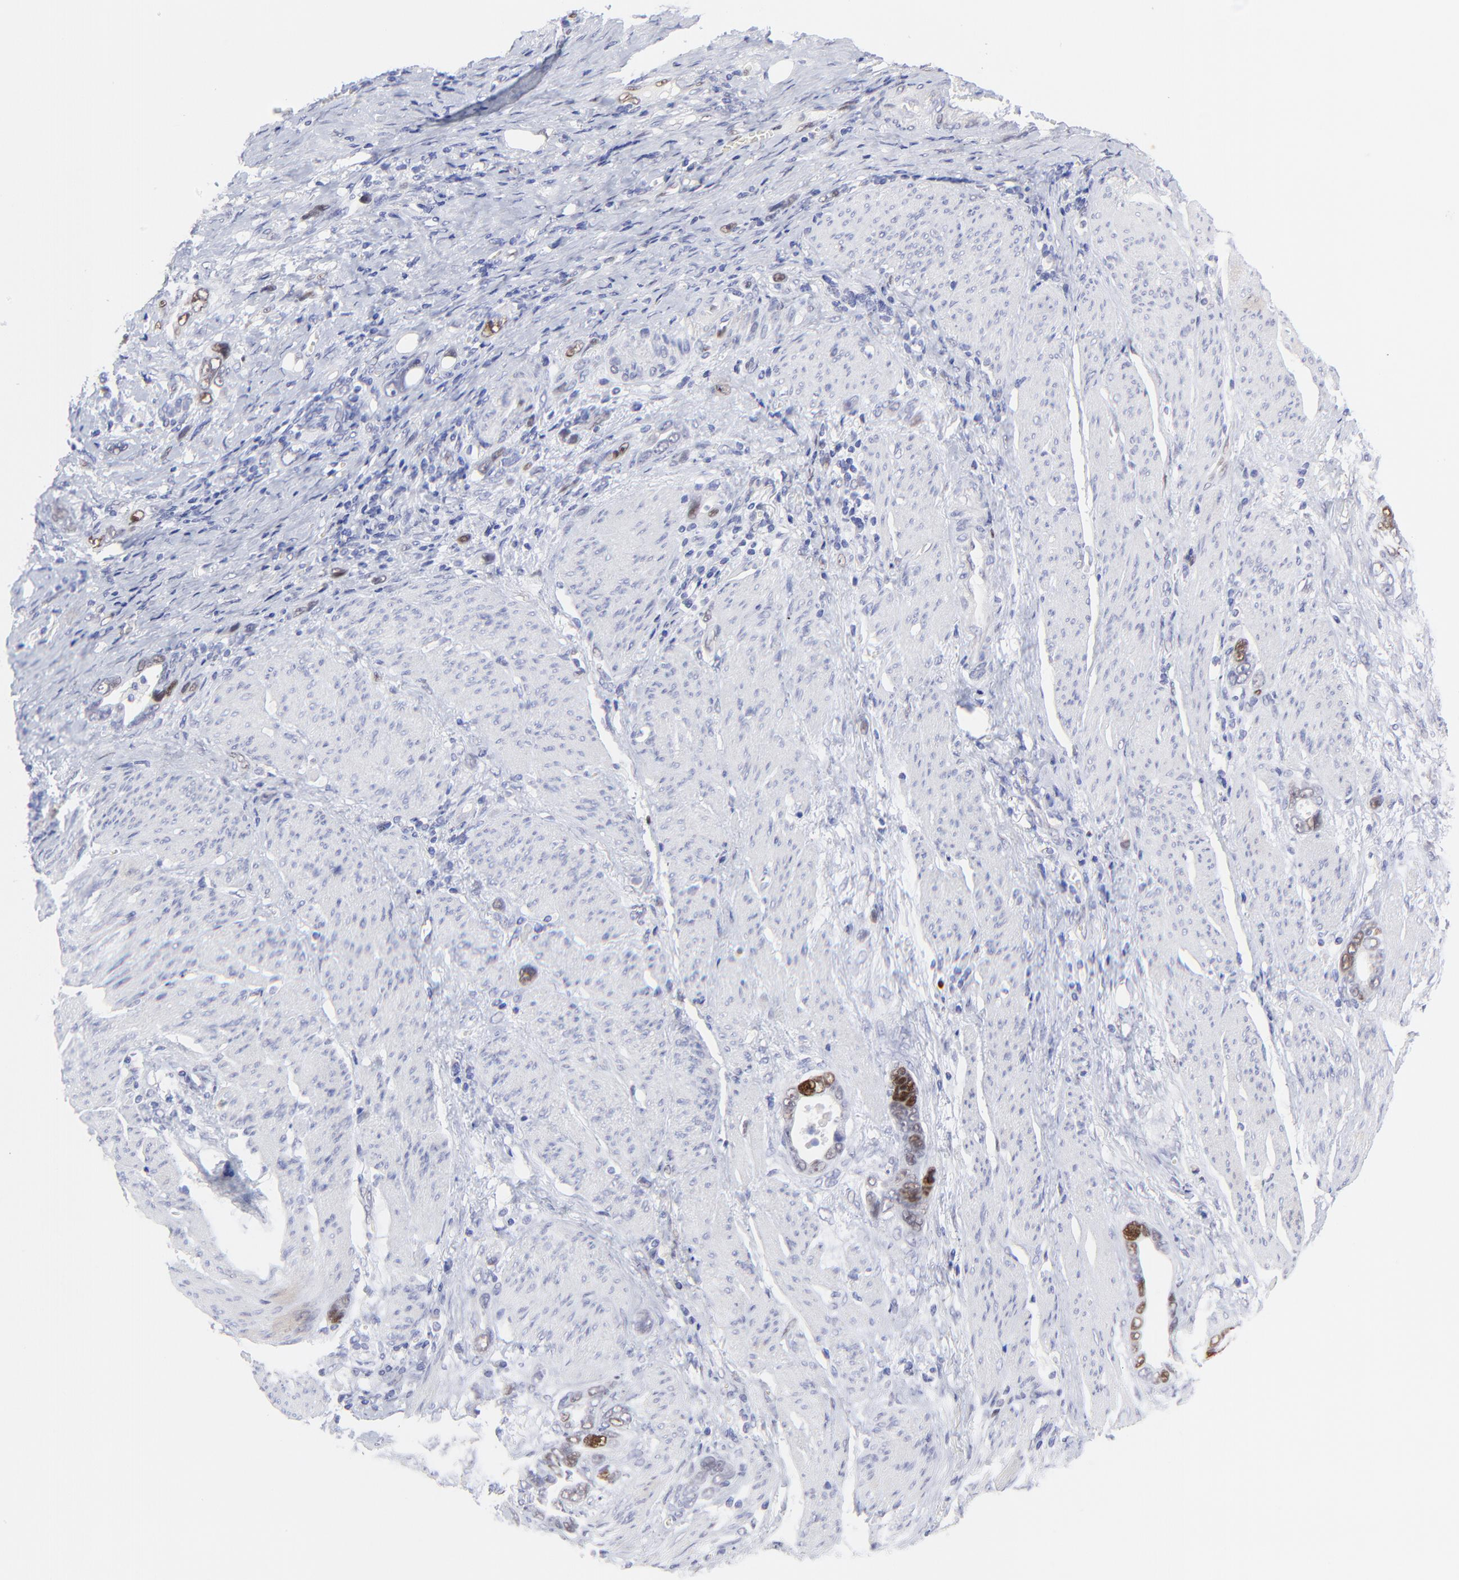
{"staining": {"intensity": "weak", "quantity": "25%-75%", "location": "nuclear"}, "tissue": "stomach cancer", "cell_type": "Tumor cells", "image_type": "cancer", "snomed": [{"axis": "morphology", "description": "Adenocarcinoma, NOS"}, {"axis": "topography", "description": "Stomach"}], "caption": "There is low levels of weak nuclear staining in tumor cells of stomach cancer (adenocarcinoma), as demonstrated by immunohistochemical staining (brown color).", "gene": "KLF4", "patient": {"sex": "male", "age": 78}}